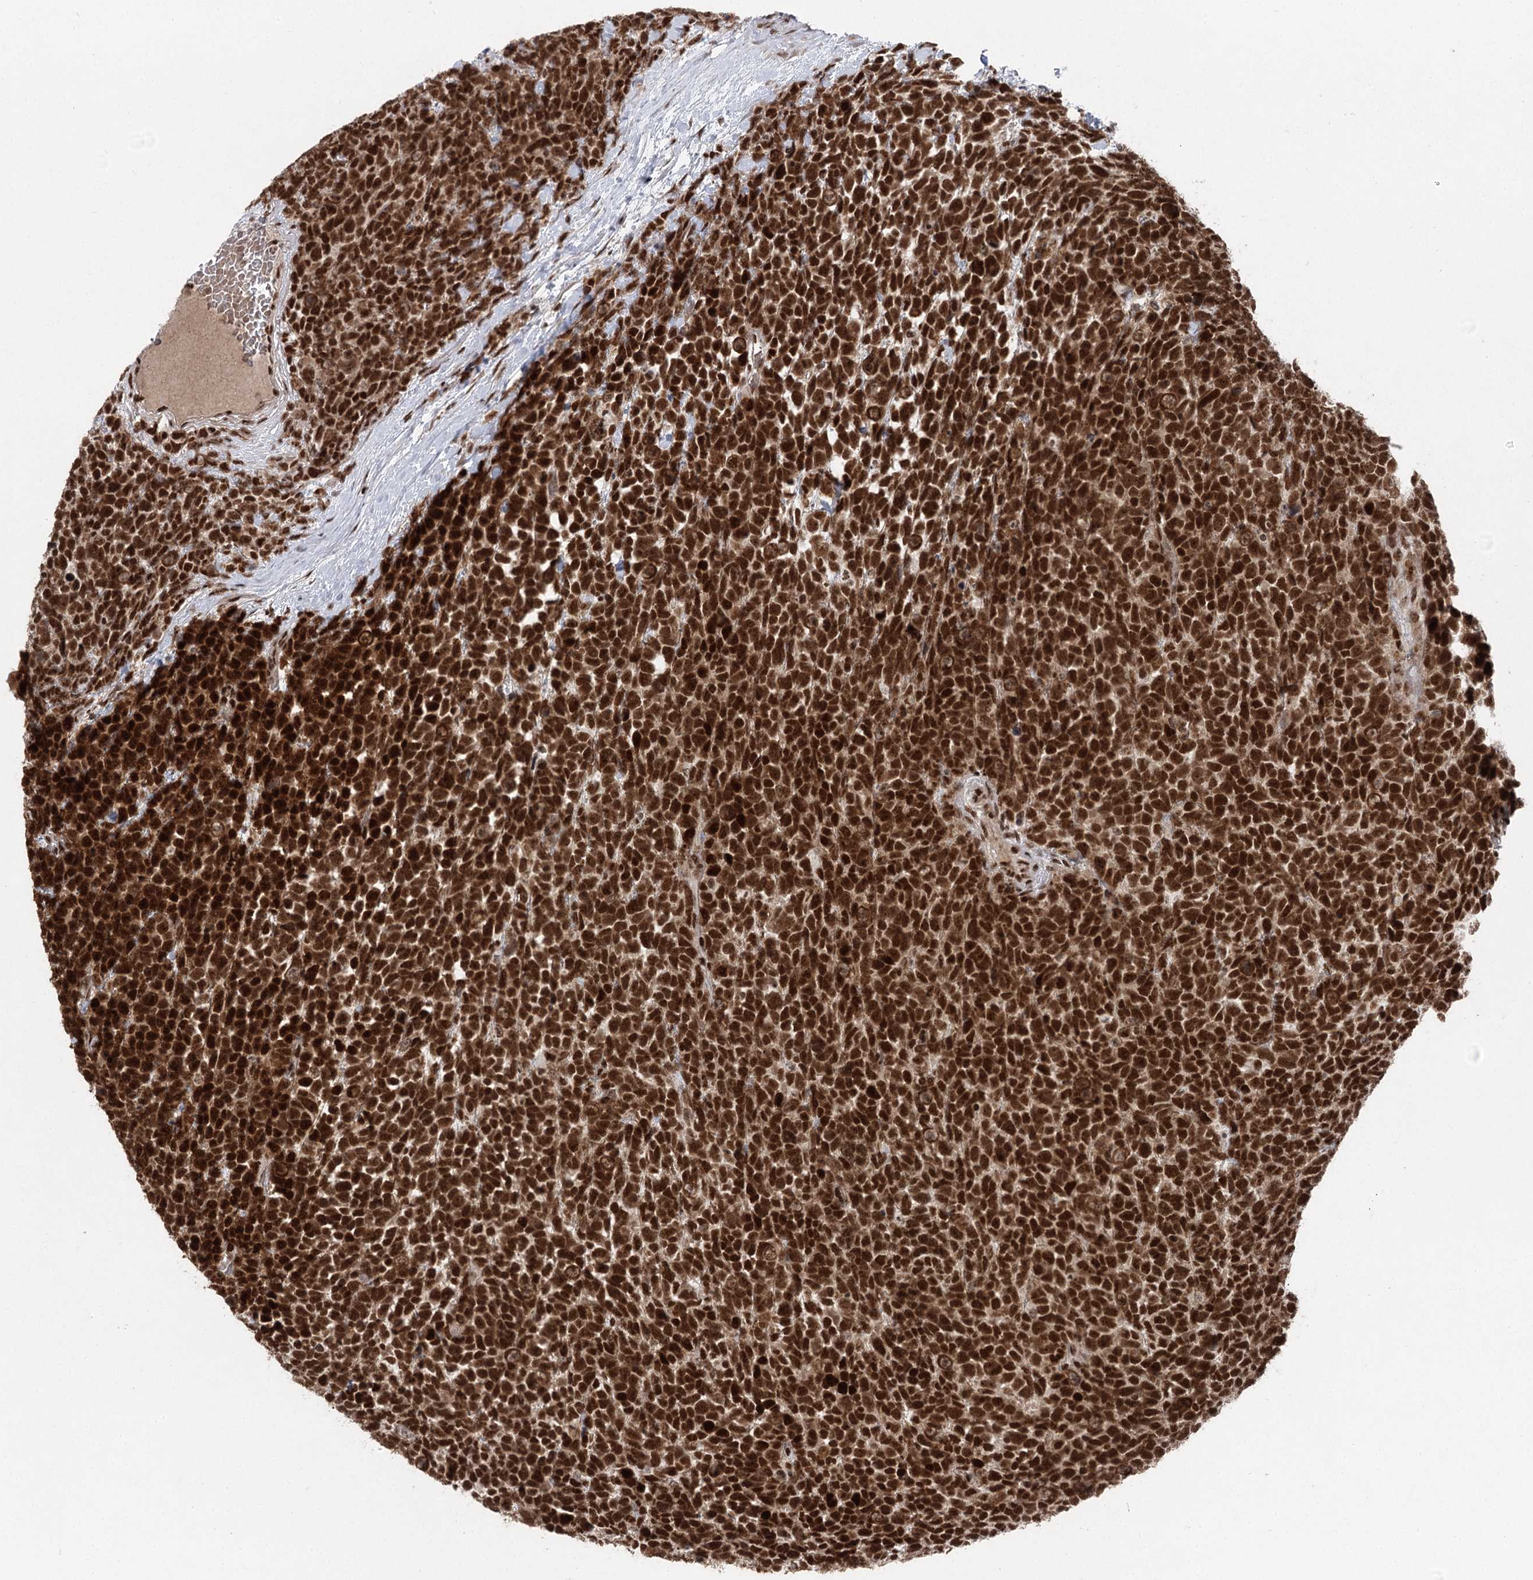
{"staining": {"intensity": "strong", "quantity": ">75%", "location": "nuclear"}, "tissue": "urothelial cancer", "cell_type": "Tumor cells", "image_type": "cancer", "snomed": [{"axis": "morphology", "description": "Urothelial carcinoma, High grade"}, {"axis": "topography", "description": "Urinary bladder"}], "caption": "Protein staining of high-grade urothelial carcinoma tissue demonstrates strong nuclear expression in about >75% of tumor cells.", "gene": "CGGBP1", "patient": {"sex": "female", "age": 82}}